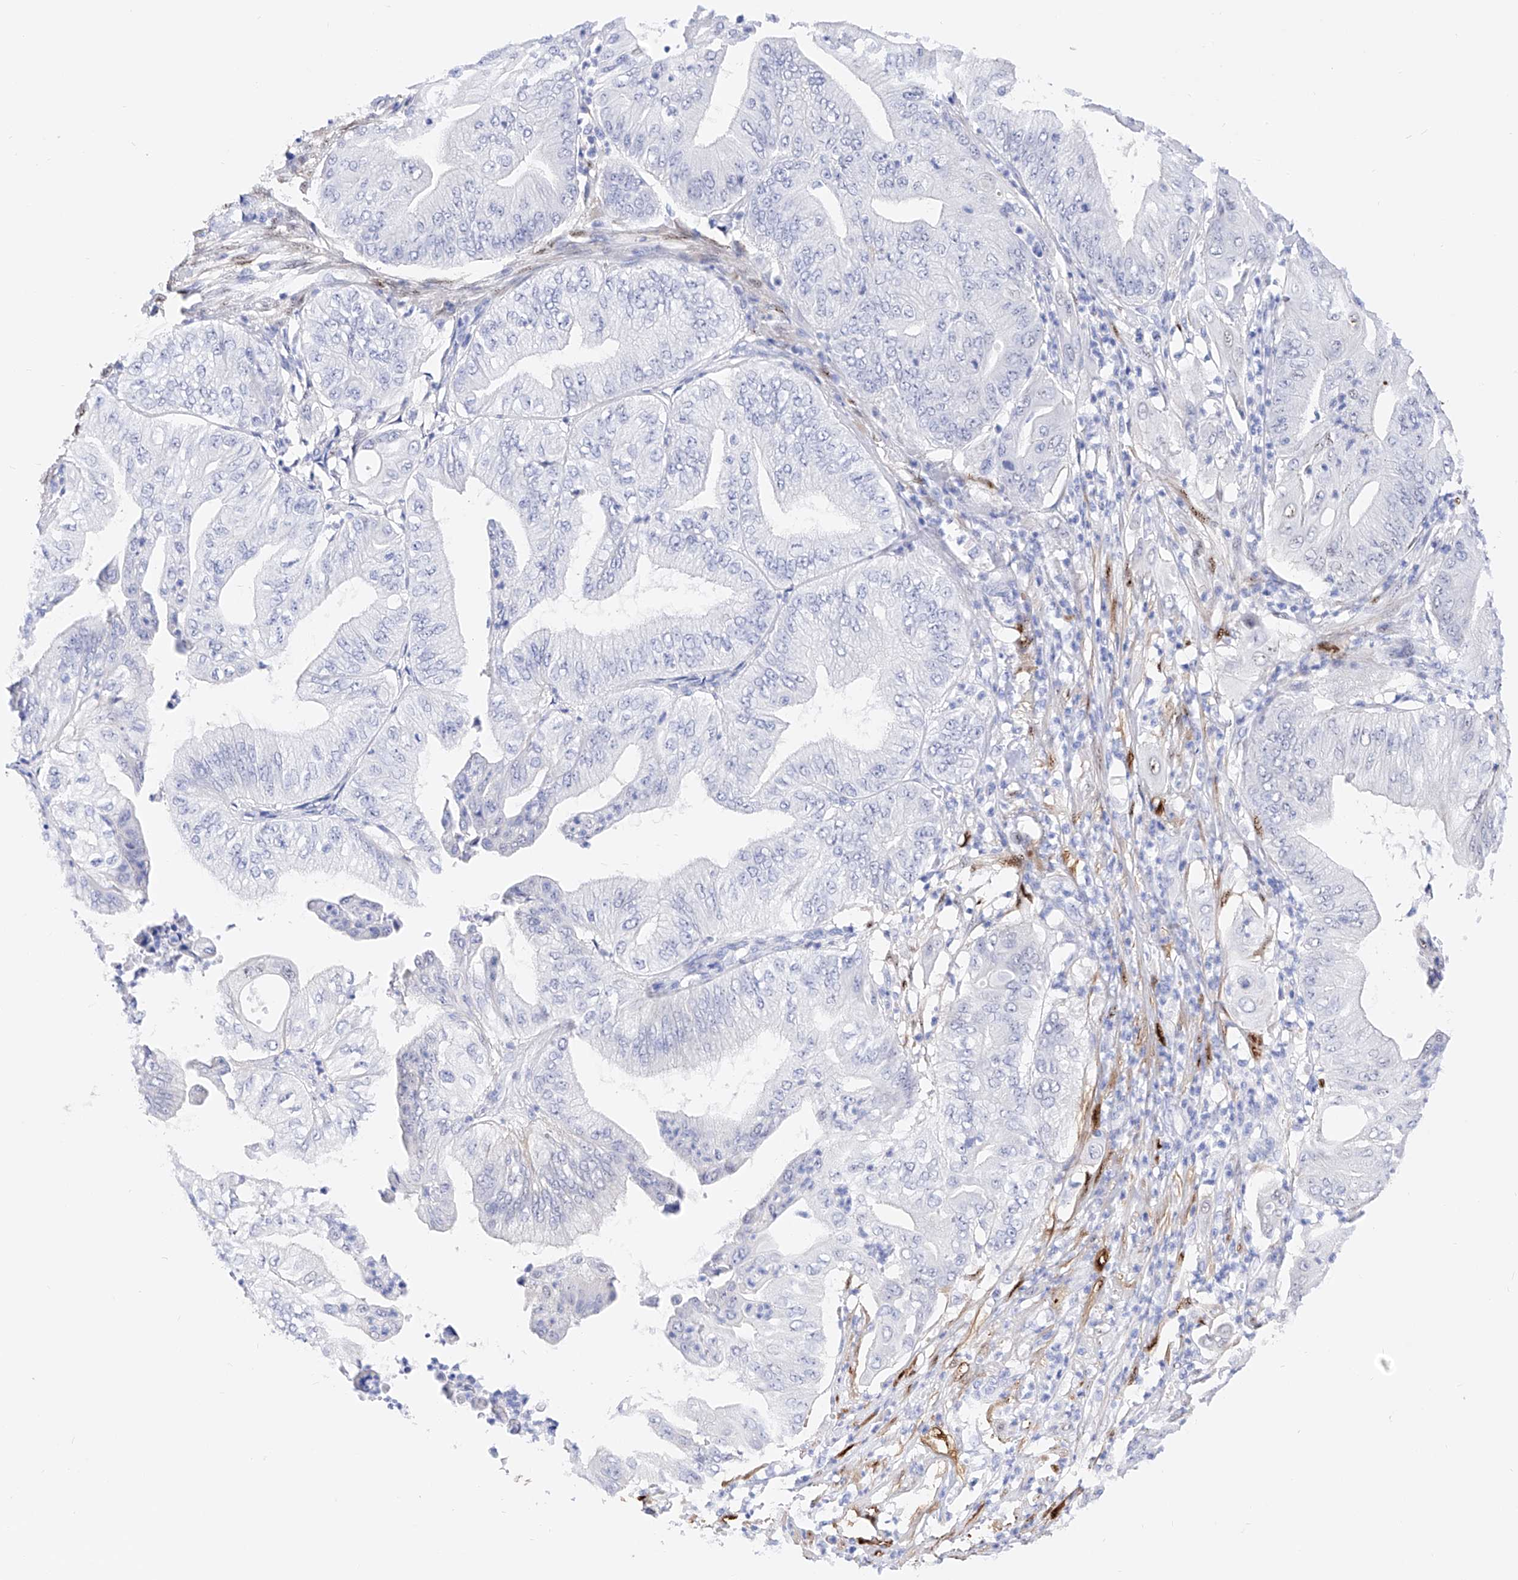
{"staining": {"intensity": "negative", "quantity": "none", "location": "none"}, "tissue": "pancreatic cancer", "cell_type": "Tumor cells", "image_type": "cancer", "snomed": [{"axis": "morphology", "description": "Adenocarcinoma, NOS"}, {"axis": "topography", "description": "Pancreas"}], "caption": "There is no significant positivity in tumor cells of adenocarcinoma (pancreatic).", "gene": "TRPC7", "patient": {"sex": "female", "age": 77}}